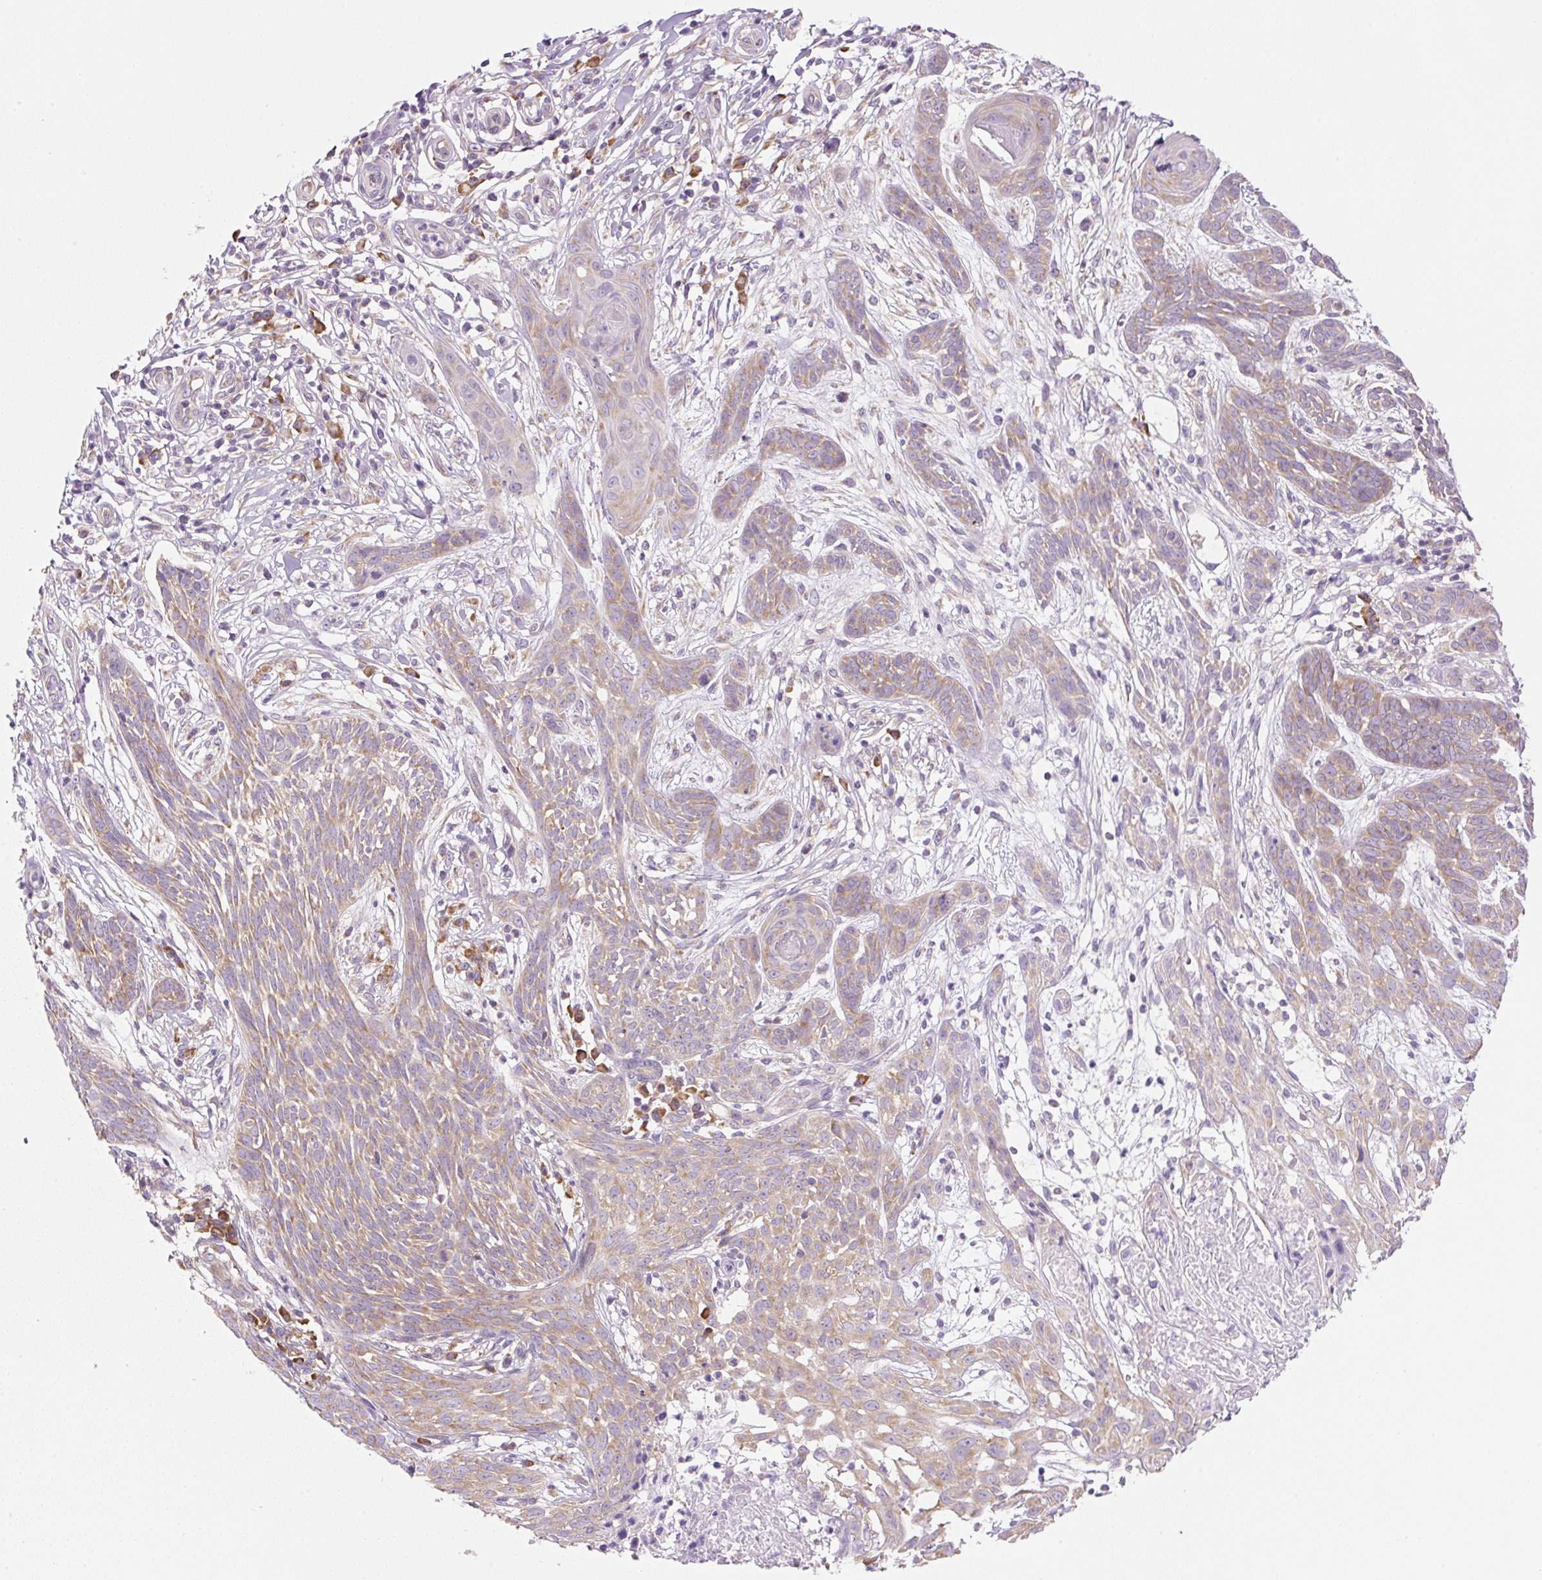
{"staining": {"intensity": "weak", "quantity": ">75%", "location": "cytoplasmic/membranous"}, "tissue": "skin cancer", "cell_type": "Tumor cells", "image_type": "cancer", "snomed": [{"axis": "morphology", "description": "Basal cell carcinoma"}, {"axis": "topography", "description": "Skin"}, {"axis": "topography", "description": "Skin, foot"}], "caption": "A photomicrograph showing weak cytoplasmic/membranous positivity in about >75% of tumor cells in skin cancer, as visualized by brown immunohistochemical staining.", "gene": "RPL18A", "patient": {"sex": "female", "age": 86}}